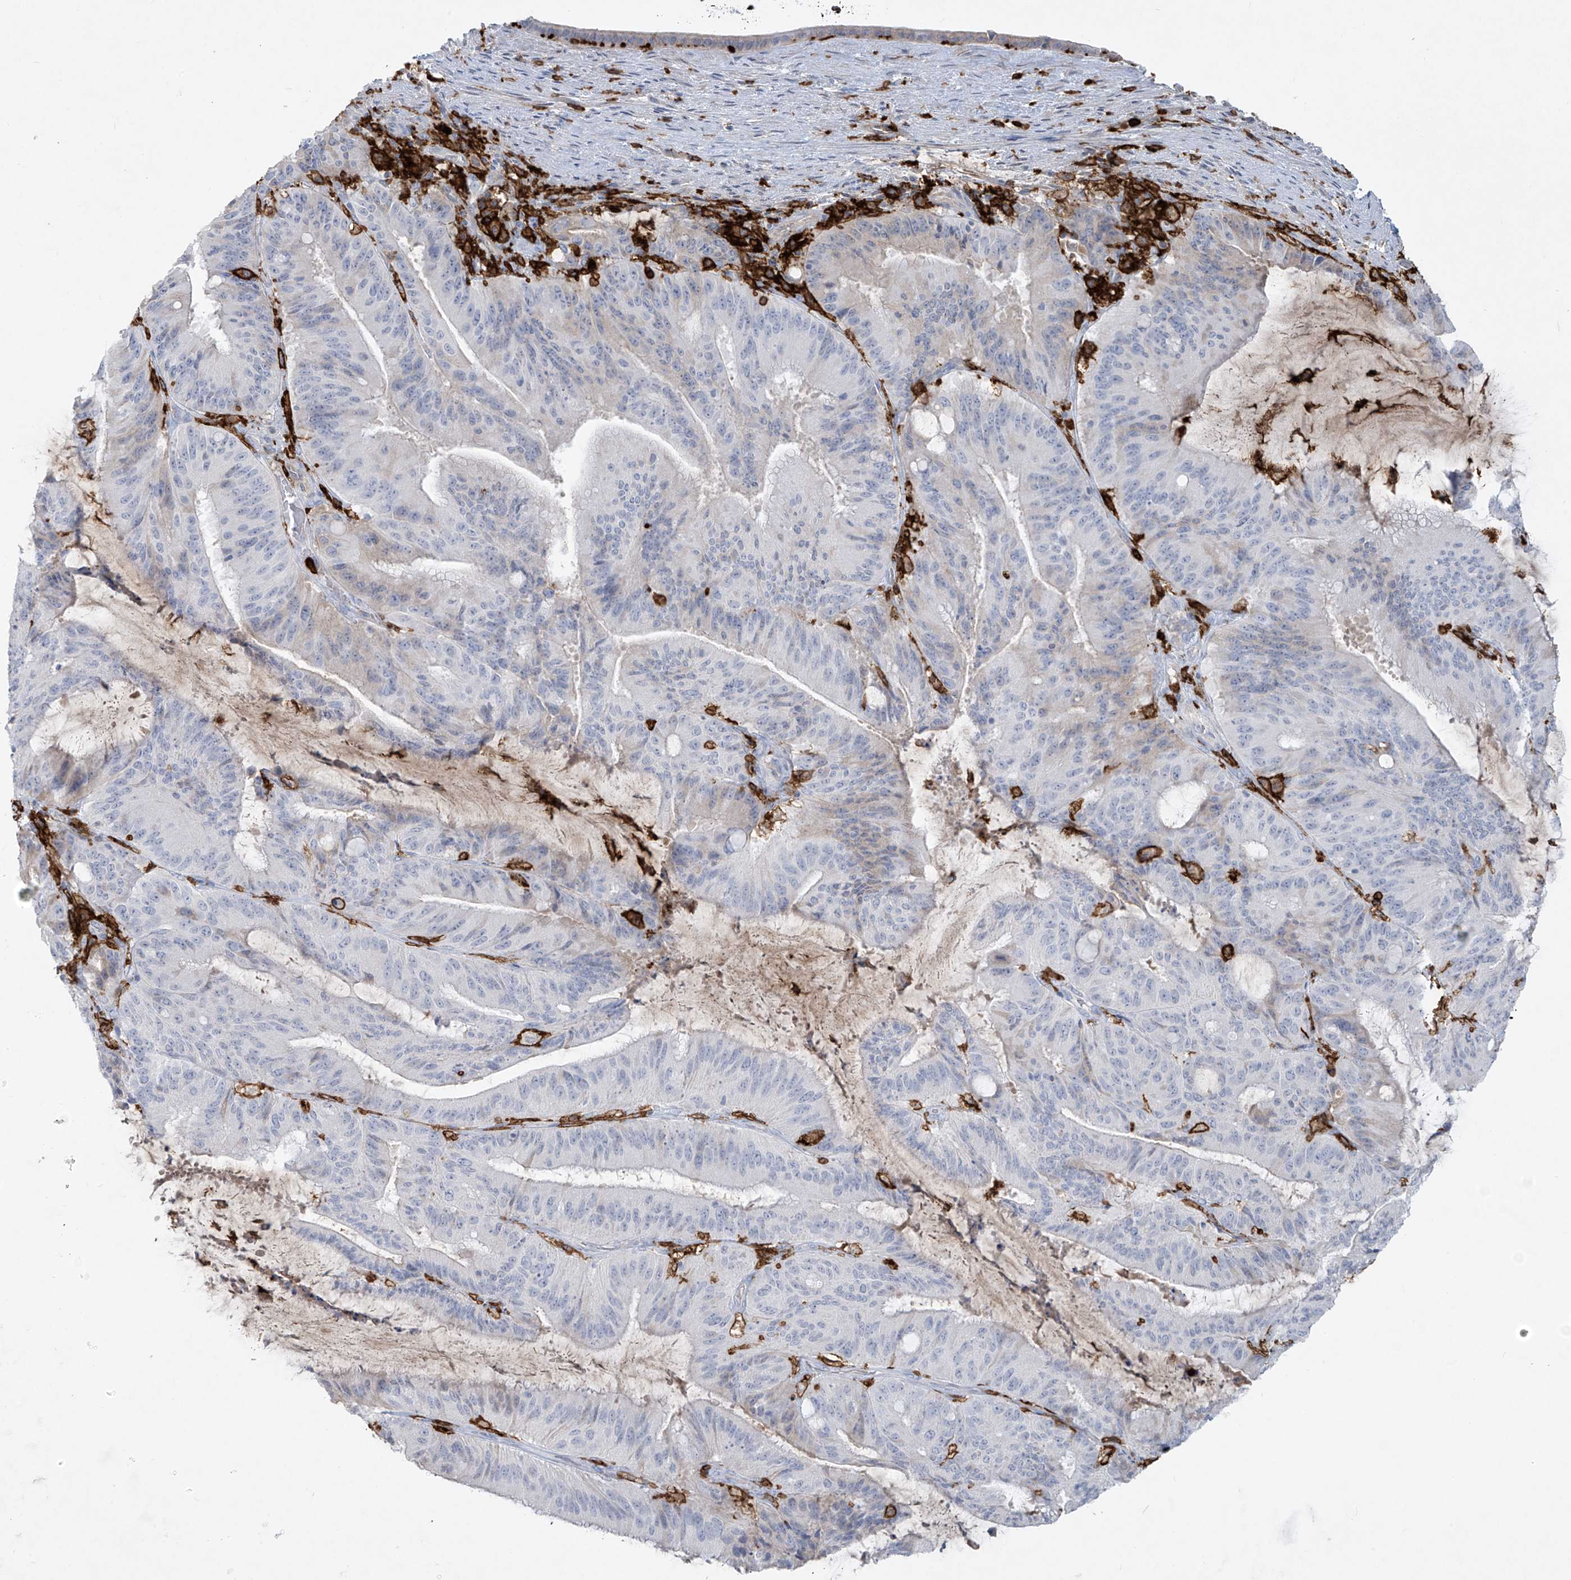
{"staining": {"intensity": "negative", "quantity": "none", "location": "none"}, "tissue": "liver cancer", "cell_type": "Tumor cells", "image_type": "cancer", "snomed": [{"axis": "morphology", "description": "Normal tissue, NOS"}, {"axis": "morphology", "description": "Cholangiocarcinoma"}, {"axis": "topography", "description": "Liver"}, {"axis": "topography", "description": "Peripheral nerve tissue"}], "caption": "Immunohistochemistry (IHC) image of human liver cancer stained for a protein (brown), which reveals no positivity in tumor cells. (Immunohistochemistry, brightfield microscopy, high magnification).", "gene": "FCGR3A", "patient": {"sex": "female", "age": 73}}